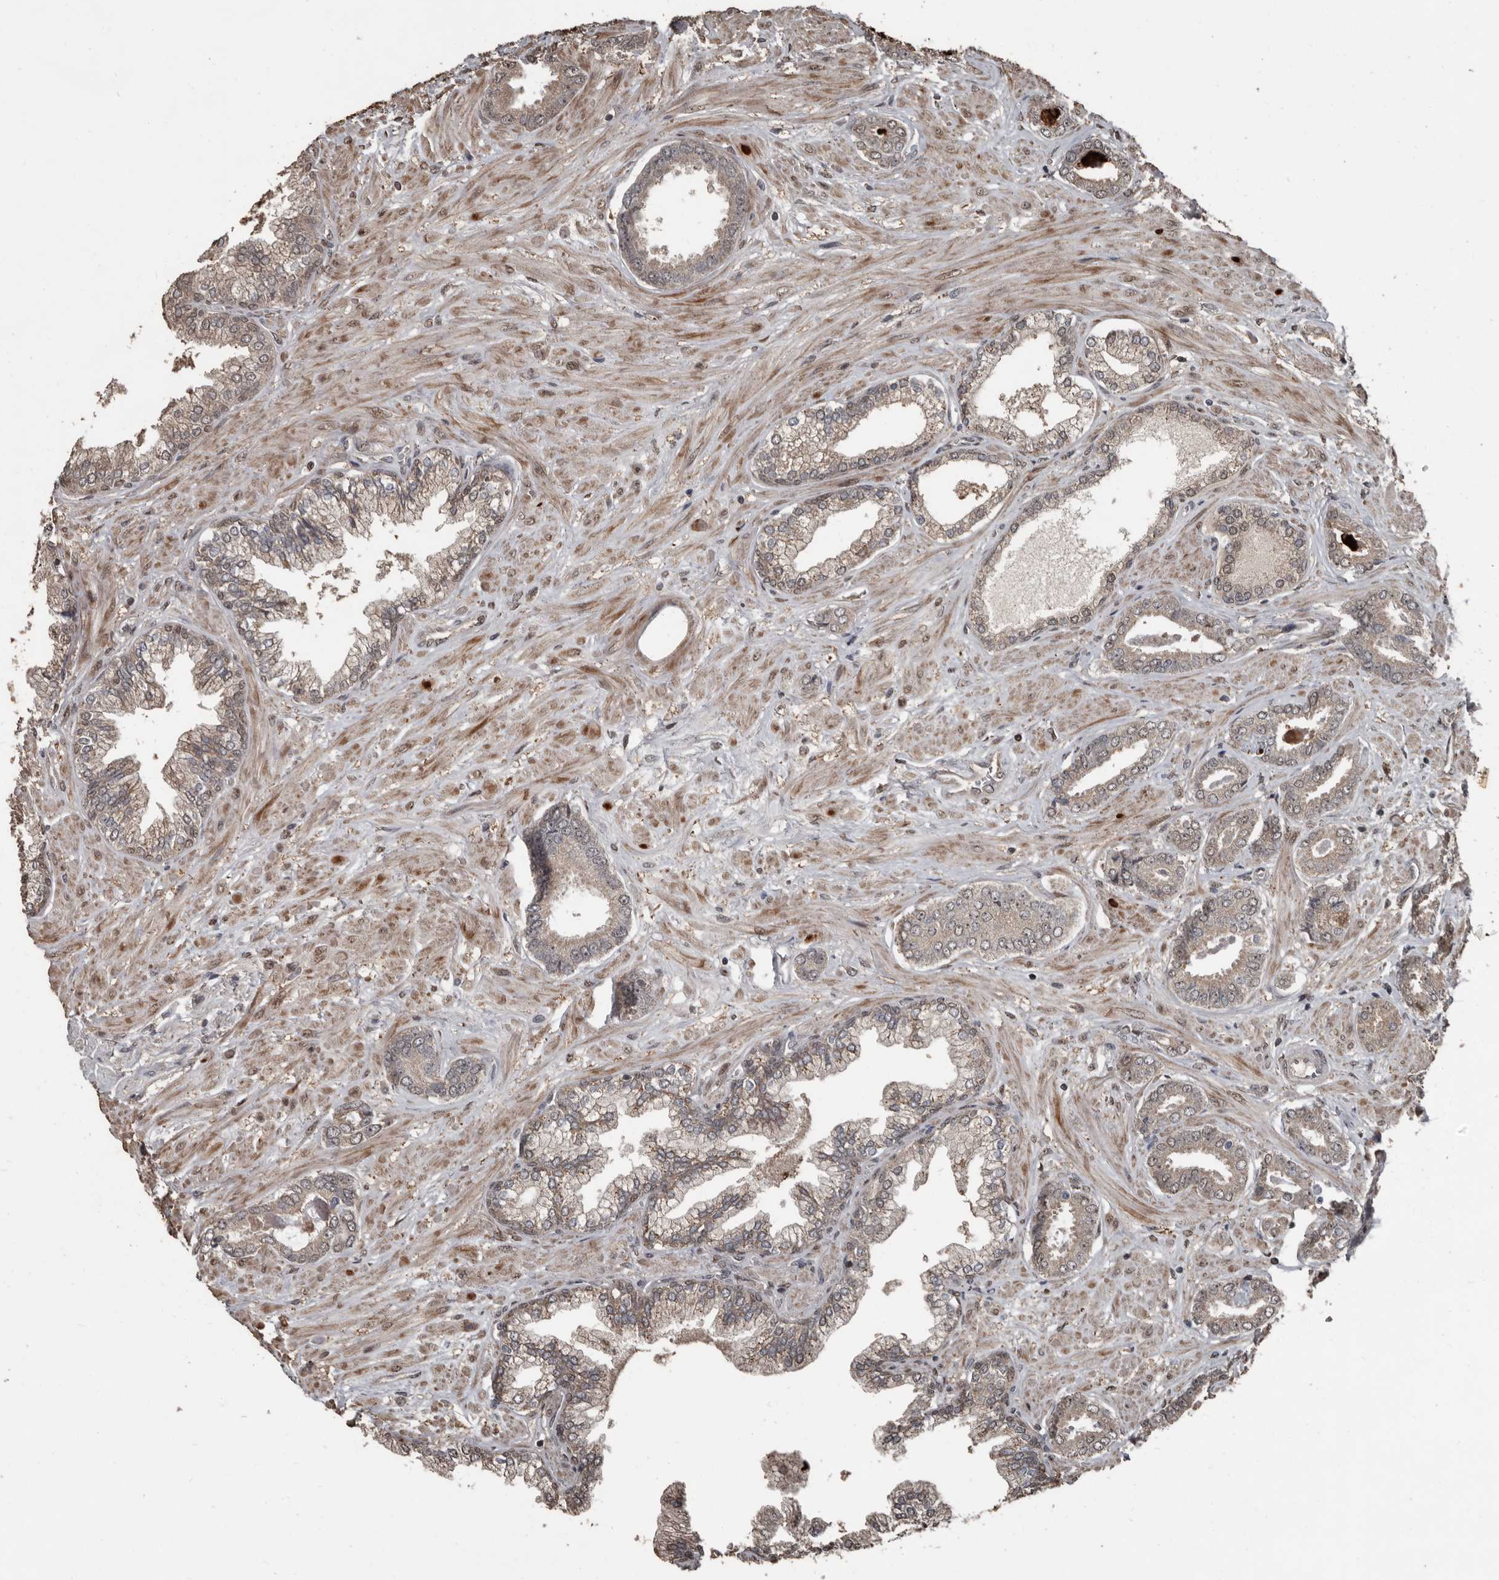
{"staining": {"intensity": "weak", "quantity": ">75%", "location": "cytoplasmic/membranous"}, "tissue": "prostate cancer", "cell_type": "Tumor cells", "image_type": "cancer", "snomed": [{"axis": "morphology", "description": "Adenocarcinoma, Low grade"}, {"axis": "topography", "description": "Prostate"}], "caption": "Immunohistochemistry (IHC) micrograph of neoplastic tissue: prostate cancer stained using IHC displays low levels of weak protein expression localized specifically in the cytoplasmic/membranous of tumor cells, appearing as a cytoplasmic/membranous brown color.", "gene": "FSBP", "patient": {"sex": "male", "age": 71}}